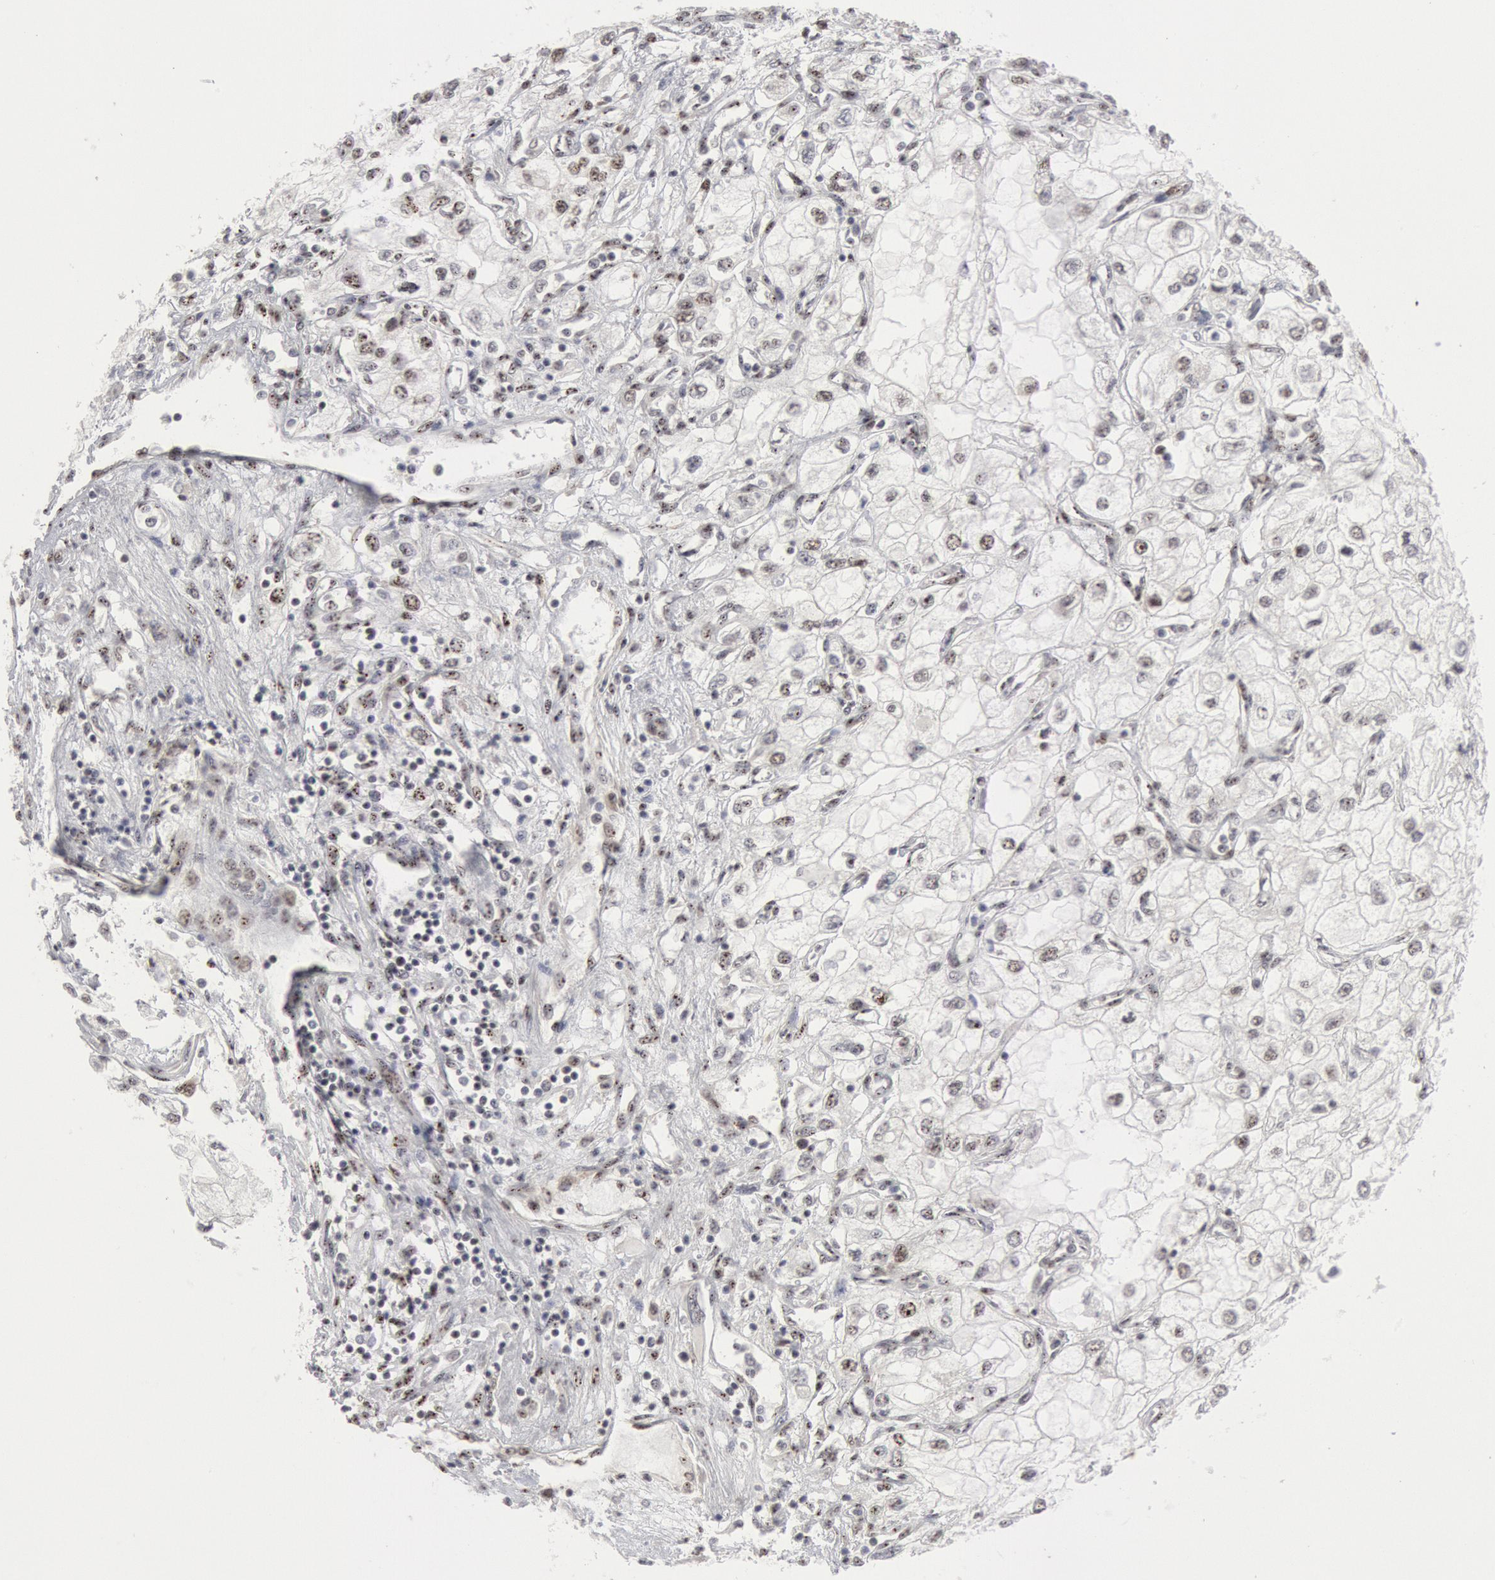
{"staining": {"intensity": "negative", "quantity": "none", "location": "none"}, "tissue": "renal cancer", "cell_type": "Tumor cells", "image_type": "cancer", "snomed": [{"axis": "morphology", "description": "Adenocarcinoma, NOS"}, {"axis": "topography", "description": "Kidney"}], "caption": "There is no significant expression in tumor cells of renal adenocarcinoma.", "gene": "FOXO1", "patient": {"sex": "male", "age": 57}}